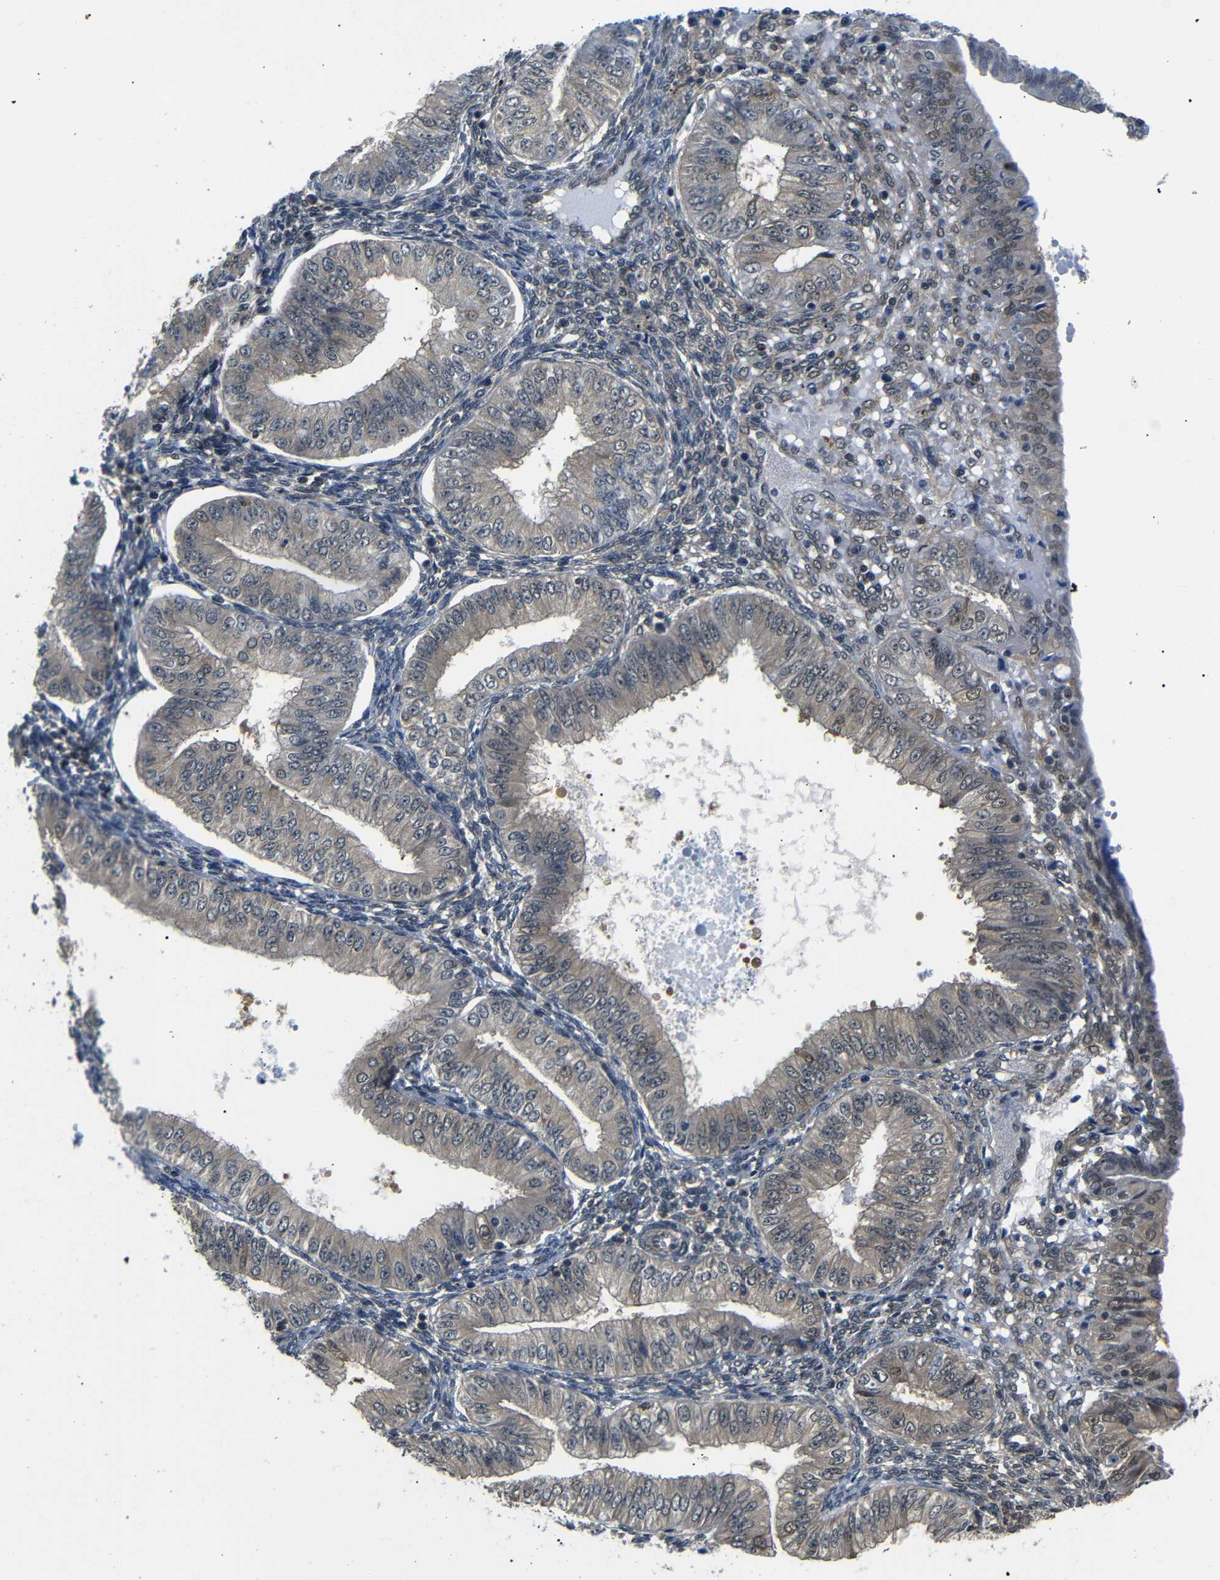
{"staining": {"intensity": "weak", "quantity": "25%-75%", "location": "cytoplasmic/membranous"}, "tissue": "endometrial cancer", "cell_type": "Tumor cells", "image_type": "cancer", "snomed": [{"axis": "morphology", "description": "Normal tissue, NOS"}, {"axis": "morphology", "description": "Adenocarcinoma, NOS"}, {"axis": "topography", "description": "Endometrium"}], "caption": "DAB immunohistochemical staining of human endometrial cancer (adenocarcinoma) exhibits weak cytoplasmic/membranous protein expression in about 25%-75% of tumor cells.", "gene": "UBXN1", "patient": {"sex": "female", "age": 53}}